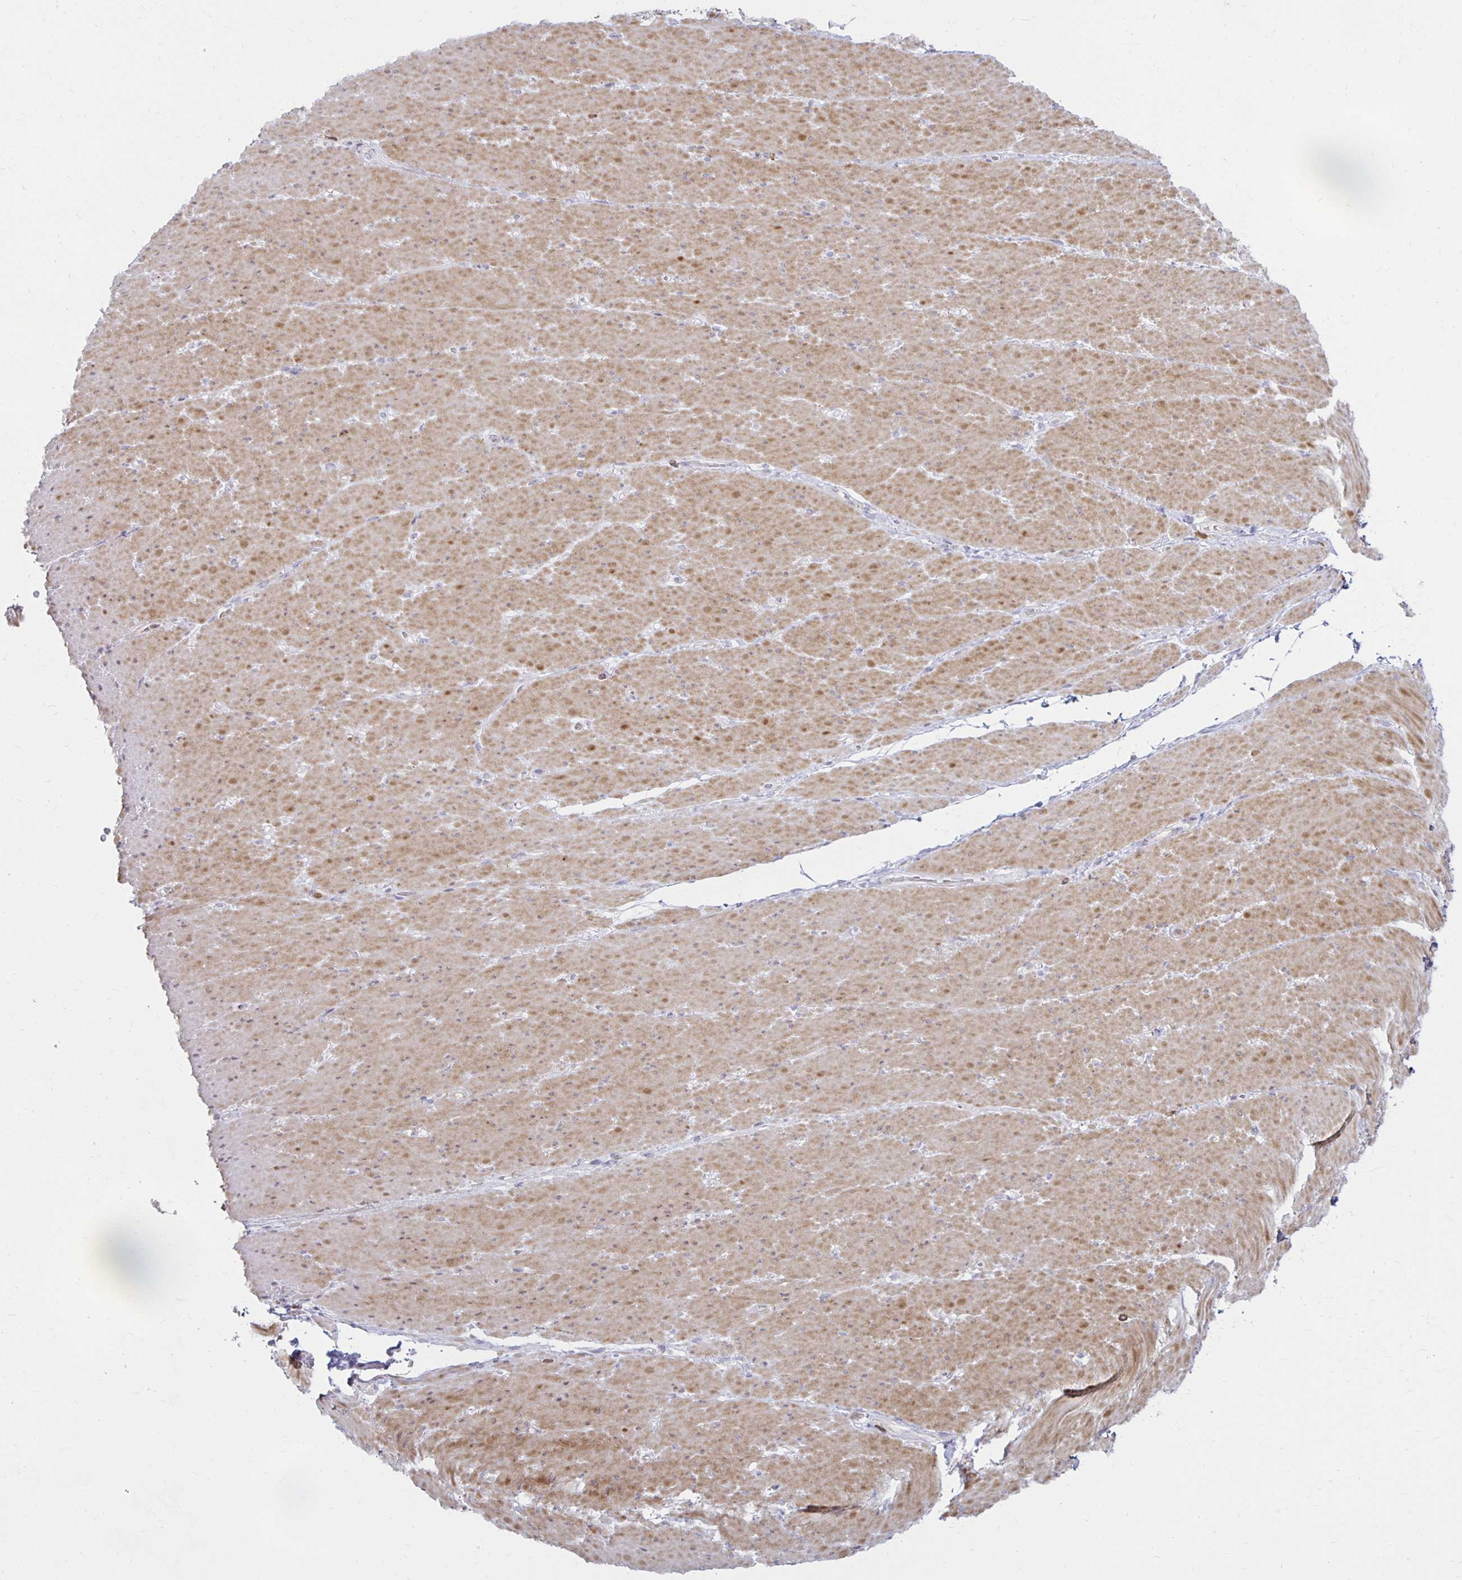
{"staining": {"intensity": "moderate", "quantity": "25%-75%", "location": "cytoplasmic/membranous"}, "tissue": "smooth muscle", "cell_type": "Smooth muscle cells", "image_type": "normal", "snomed": [{"axis": "morphology", "description": "Normal tissue, NOS"}, {"axis": "topography", "description": "Smooth muscle"}, {"axis": "topography", "description": "Rectum"}], "caption": "Benign smooth muscle exhibits moderate cytoplasmic/membranous positivity in about 25%-75% of smooth muscle cells, visualized by immunohistochemistry.", "gene": "CCL21", "patient": {"sex": "male", "age": 53}}